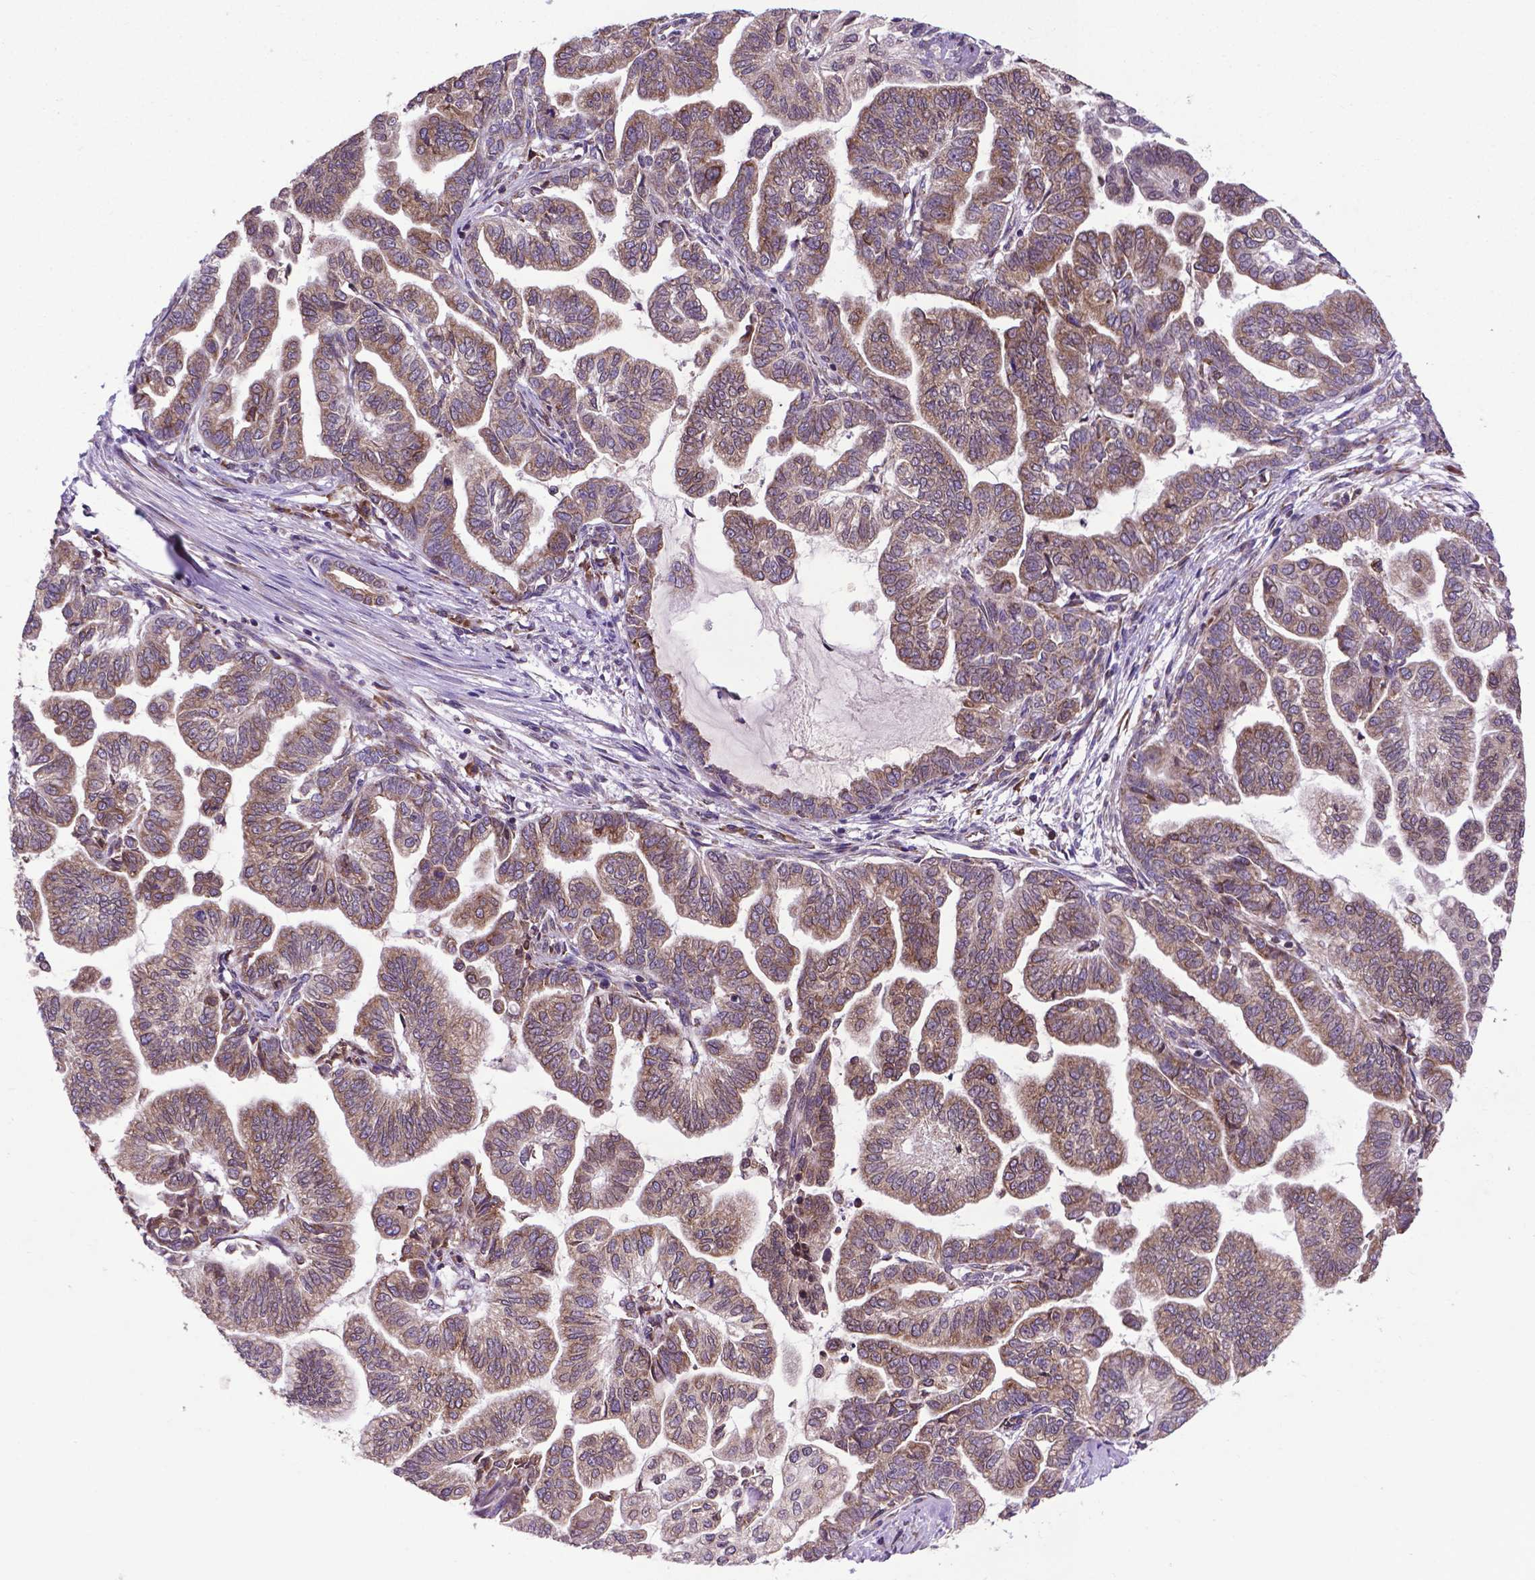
{"staining": {"intensity": "weak", "quantity": ">75%", "location": "cytoplasmic/membranous"}, "tissue": "stomach cancer", "cell_type": "Tumor cells", "image_type": "cancer", "snomed": [{"axis": "morphology", "description": "Adenocarcinoma, NOS"}, {"axis": "topography", "description": "Stomach"}], "caption": "Protein expression analysis of stomach adenocarcinoma shows weak cytoplasmic/membranous staining in about >75% of tumor cells.", "gene": "WDR83OS", "patient": {"sex": "male", "age": 83}}